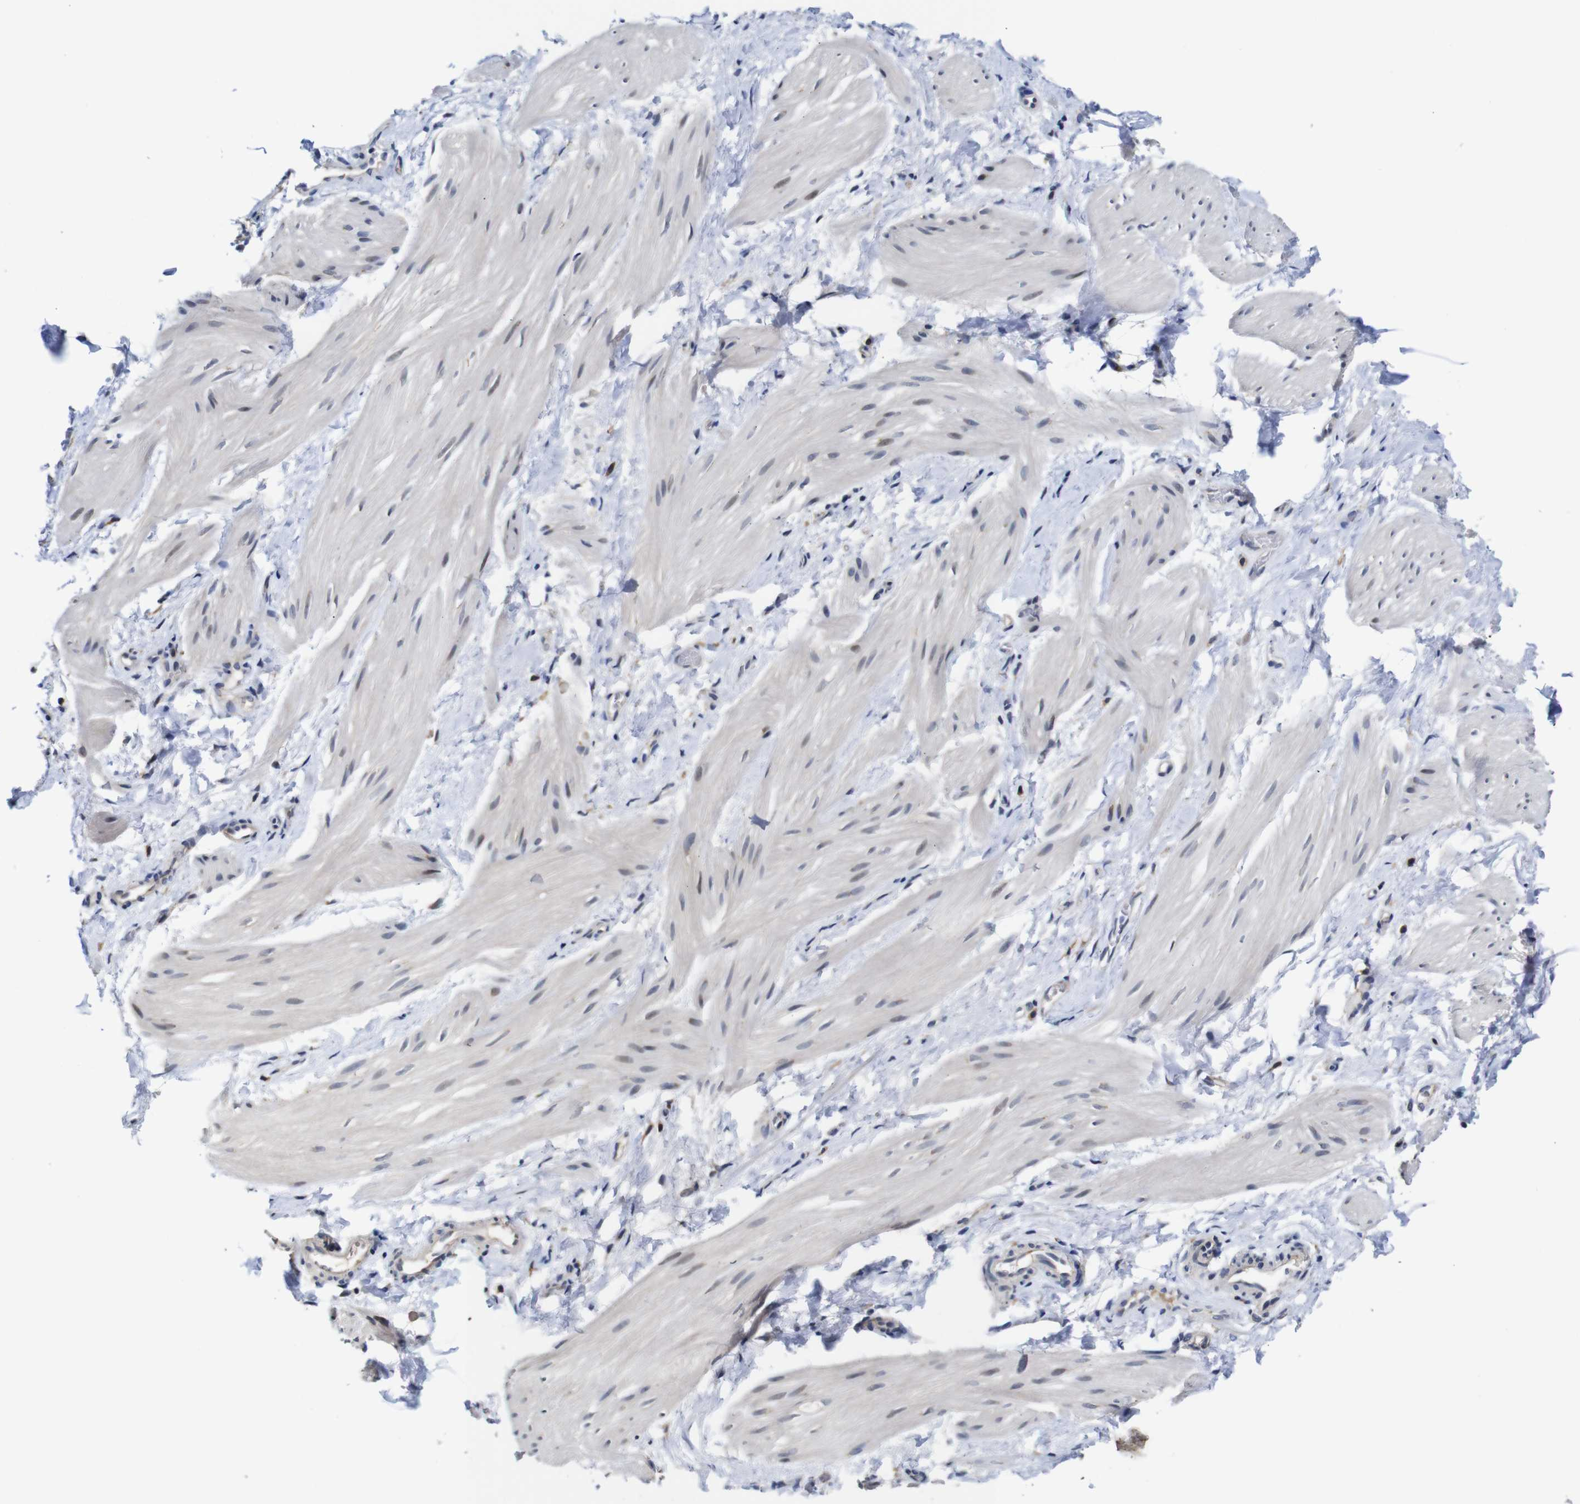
{"staining": {"intensity": "negative", "quantity": "none", "location": "none"}, "tissue": "smooth muscle", "cell_type": "Smooth muscle cells", "image_type": "normal", "snomed": [{"axis": "morphology", "description": "Normal tissue, NOS"}, {"axis": "topography", "description": "Smooth muscle"}], "caption": "Histopathology image shows no significant protein staining in smooth muscle cells of unremarkable smooth muscle.", "gene": "FURIN", "patient": {"sex": "male", "age": 16}}